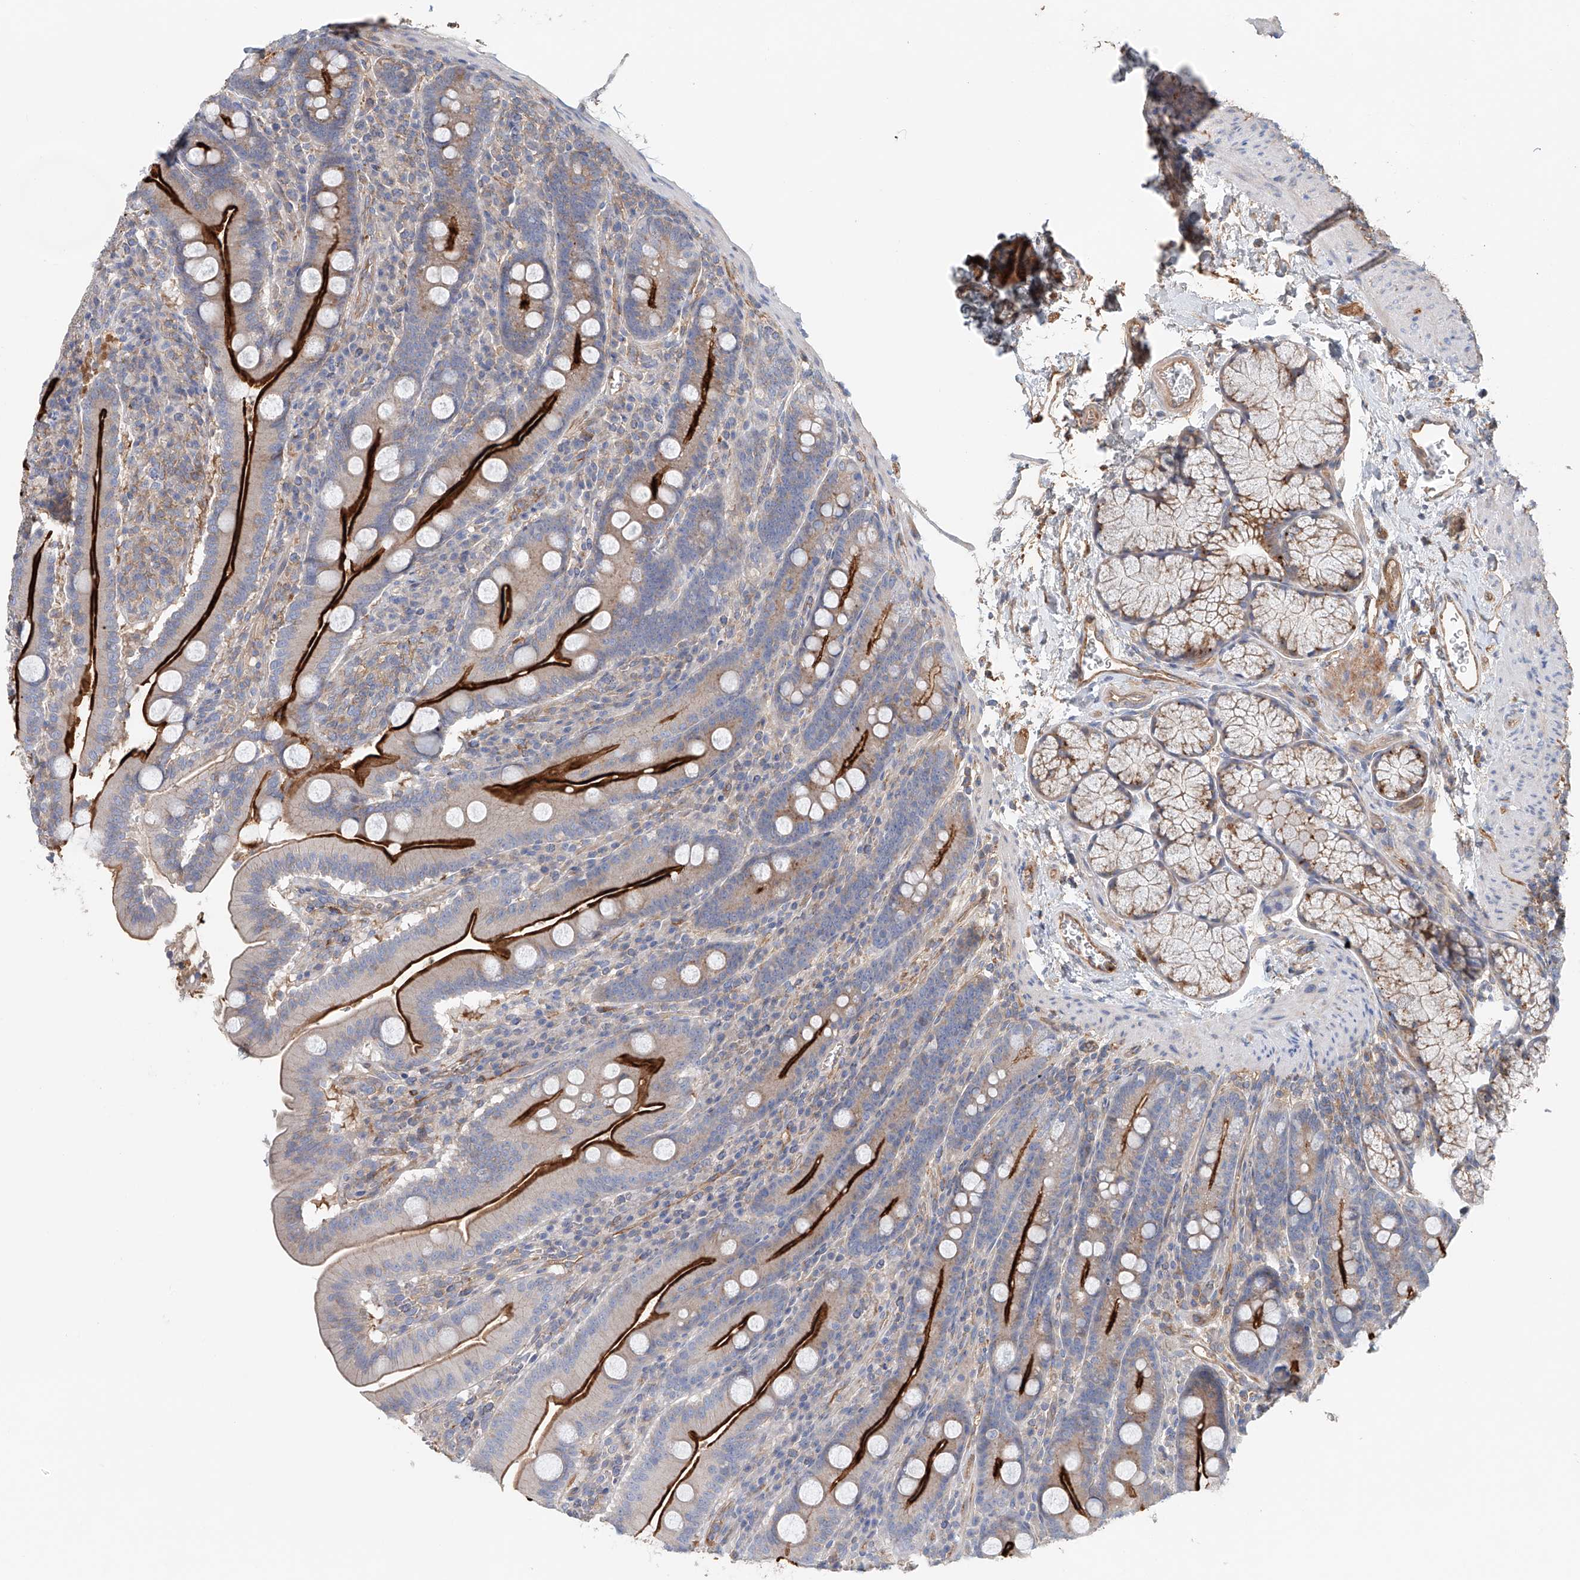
{"staining": {"intensity": "strong", "quantity": ">75%", "location": "cytoplasmic/membranous"}, "tissue": "duodenum", "cell_type": "Glandular cells", "image_type": "normal", "snomed": [{"axis": "morphology", "description": "Normal tissue, NOS"}, {"axis": "topography", "description": "Duodenum"}], "caption": "IHC of normal duodenum demonstrates high levels of strong cytoplasmic/membranous expression in about >75% of glandular cells.", "gene": "FRYL", "patient": {"sex": "male", "age": 35}}